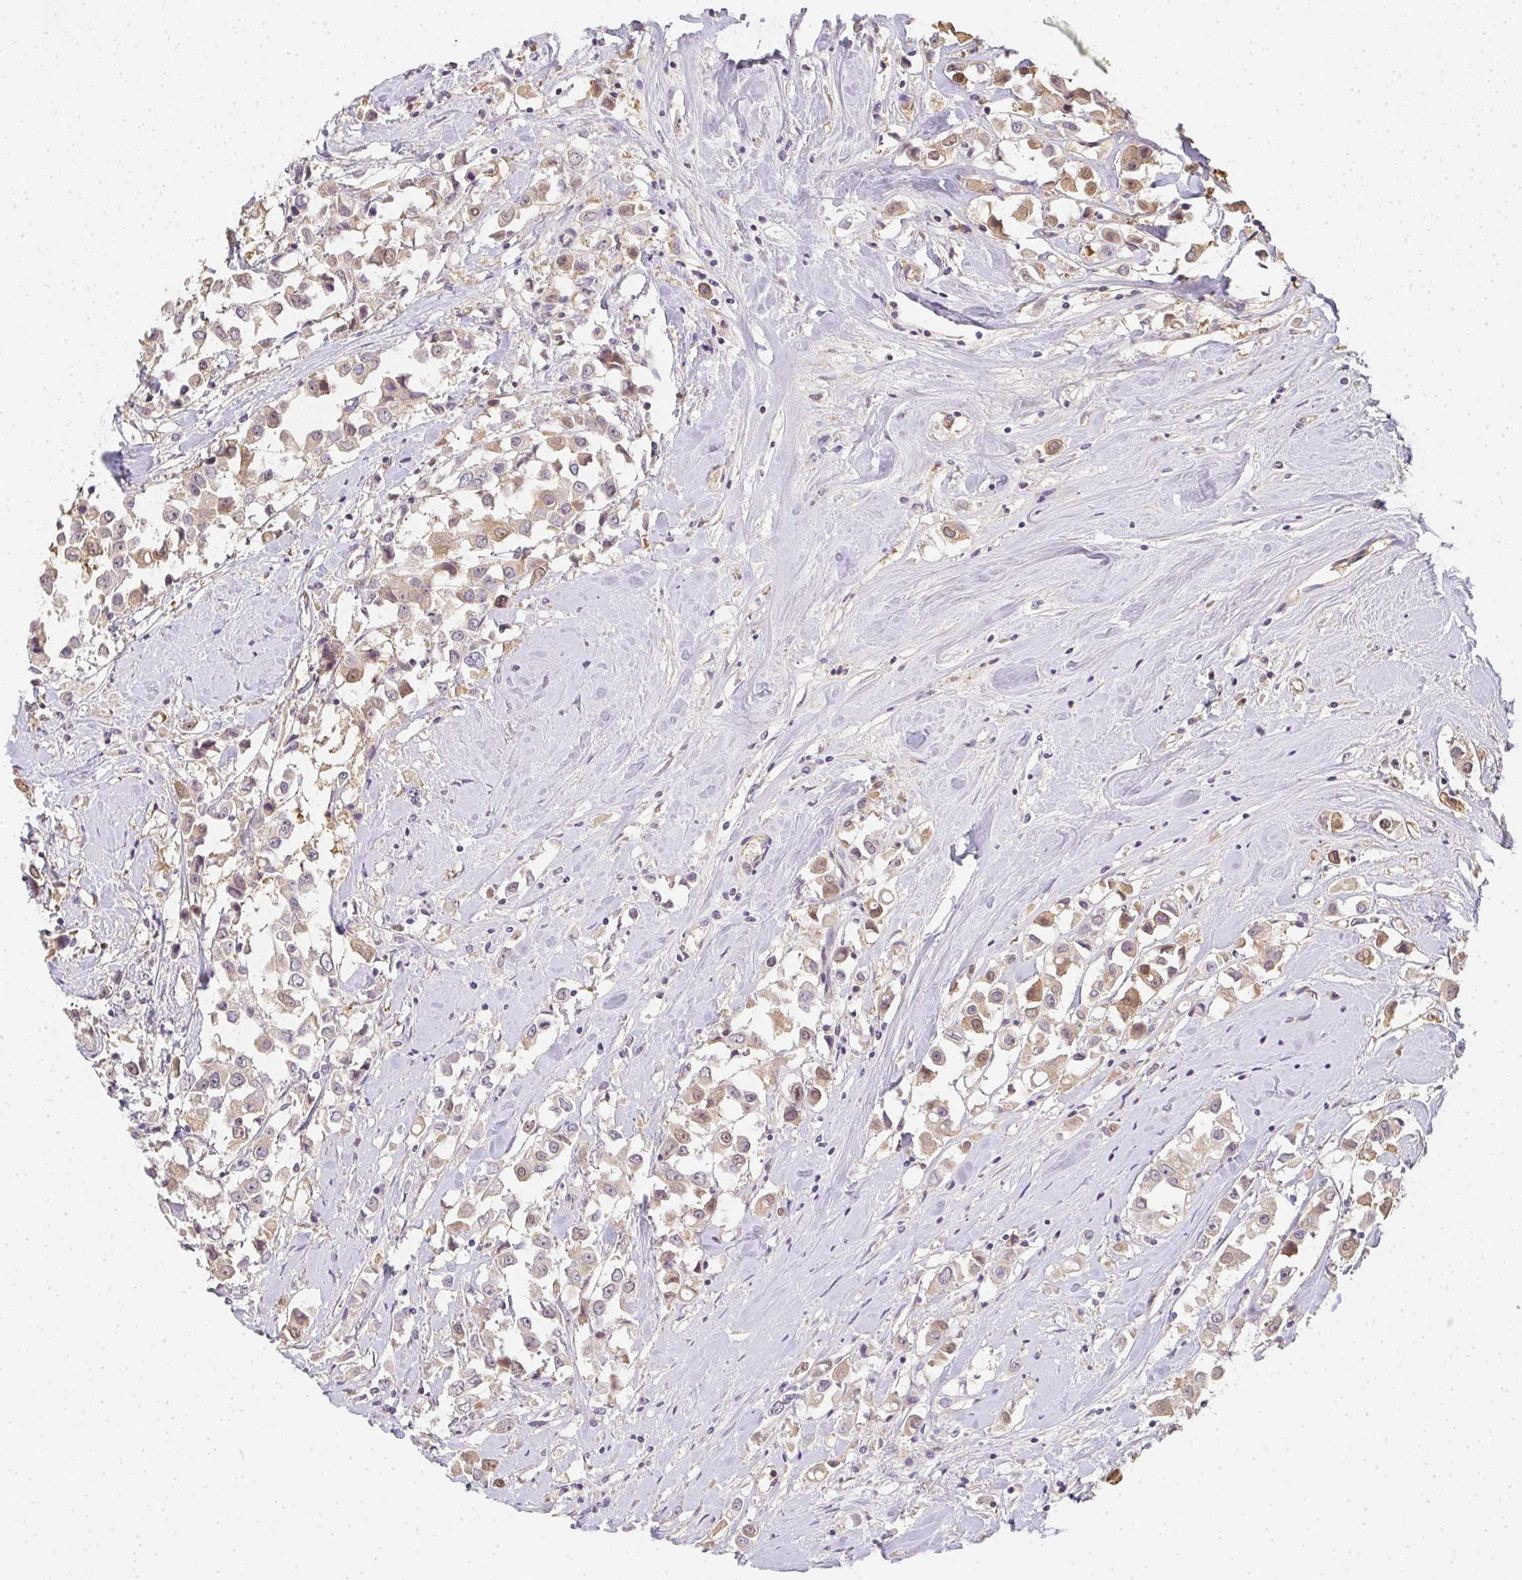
{"staining": {"intensity": "weak", "quantity": "25%-75%", "location": "cytoplasmic/membranous,nuclear"}, "tissue": "breast cancer", "cell_type": "Tumor cells", "image_type": "cancer", "snomed": [{"axis": "morphology", "description": "Duct carcinoma"}, {"axis": "topography", "description": "Breast"}], "caption": "A low amount of weak cytoplasmic/membranous and nuclear positivity is appreciated in about 25%-75% of tumor cells in breast cancer (invasive ductal carcinoma) tissue. Nuclei are stained in blue.", "gene": "SLC35B3", "patient": {"sex": "female", "age": 61}}